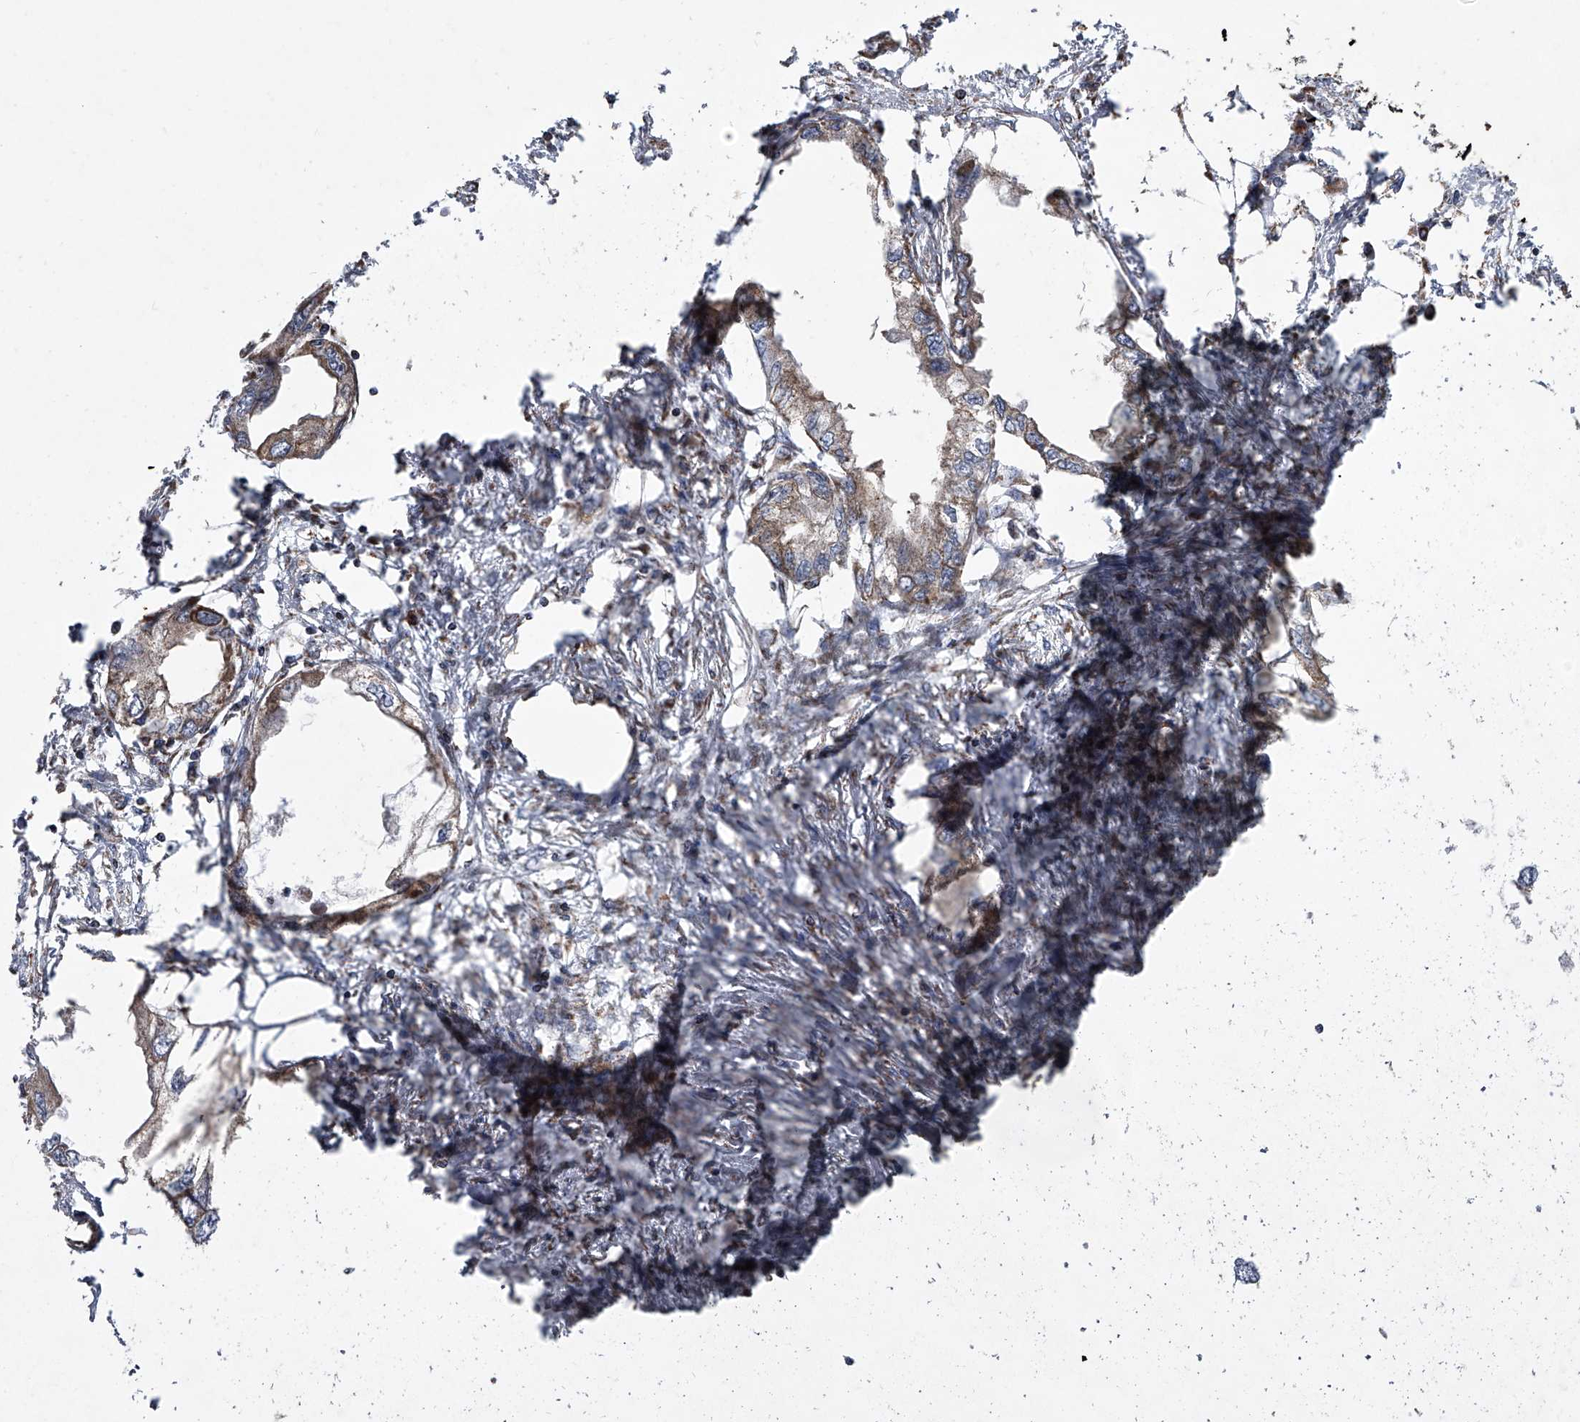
{"staining": {"intensity": "weak", "quantity": ">75%", "location": "cytoplasmic/membranous"}, "tissue": "endometrial cancer", "cell_type": "Tumor cells", "image_type": "cancer", "snomed": [{"axis": "morphology", "description": "Adenocarcinoma, NOS"}, {"axis": "morphology", "description": "Adenocarcinoma, metastatic, NOS"}, {"axis": "topography", "description": "Adipose tissue"}, {"axis": "topography", "description": "Endometrium"}], "caption": "Endometrial cancer (adenocarcinoma) tissue displays weak cytoplasmic/membranous staining in approximately >75% of tumor cells, visualized by immunohistochemistry.", "gene": "ZC3H15", "patient": {"sex": "female", "age": 67}}